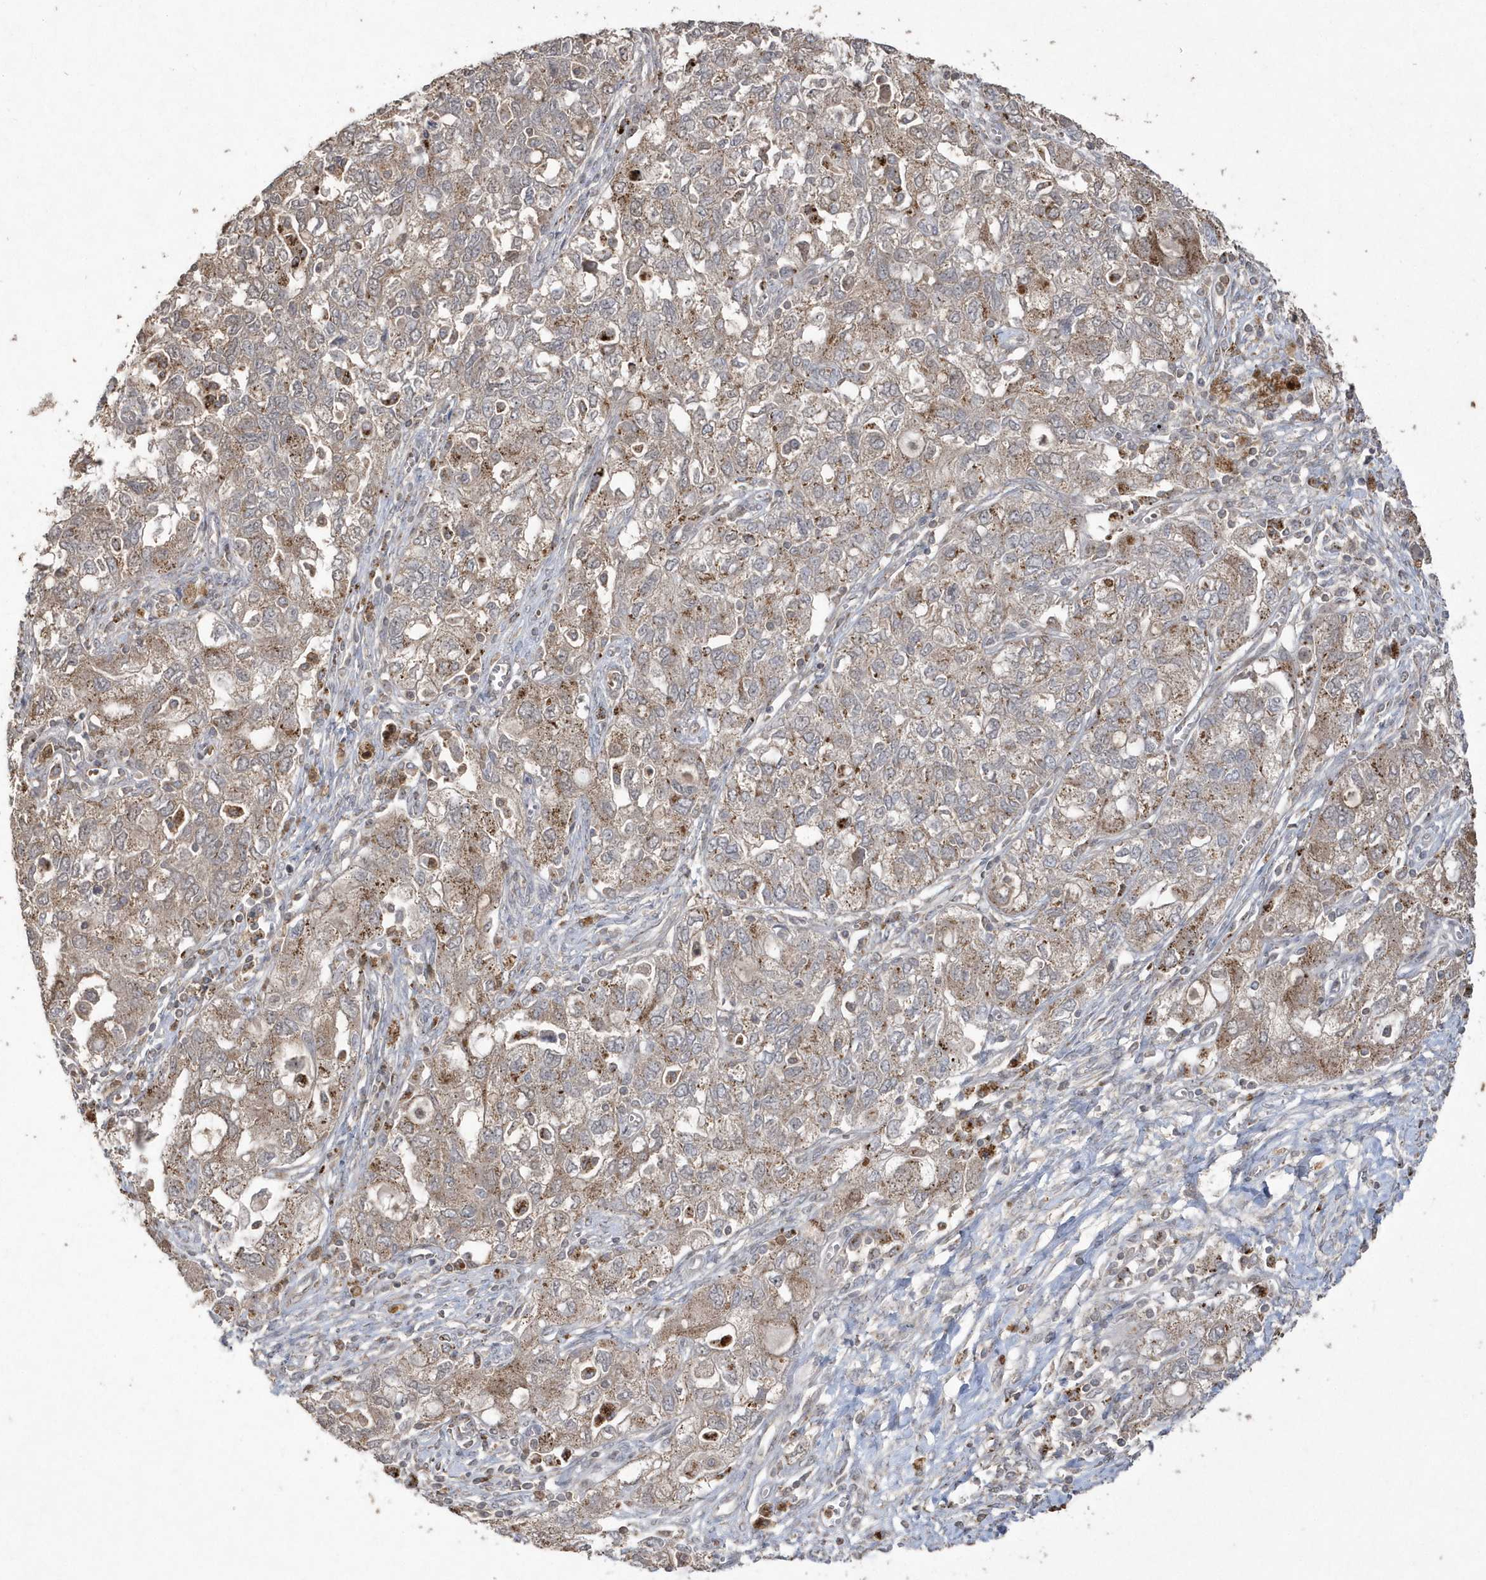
{"staining": {"intensity": "moderate", "quantity": "25%-75%", "location": "cytoplasmic/membranous"}, "tissue": "ovarian cancer", "cell_type": "Tumor cells", "image_type": "cancer", "snomed": [{"axis": "morphology", "description": "Carcinoma, NOS"}, {"axis": "morphology", "description": "Cystadenocarcinoma, serous, NOS"}, {"axis": "topography", "description": "Ovary"}], "caption": "Tumor cells demonstrate medium levels of moderate cytoplasmic/membranous expression in about 25%-75% of cells in human ovarian carcinoma.", "gene": "GEMIN6", "patient": {"sex": "female", "age": 69}}